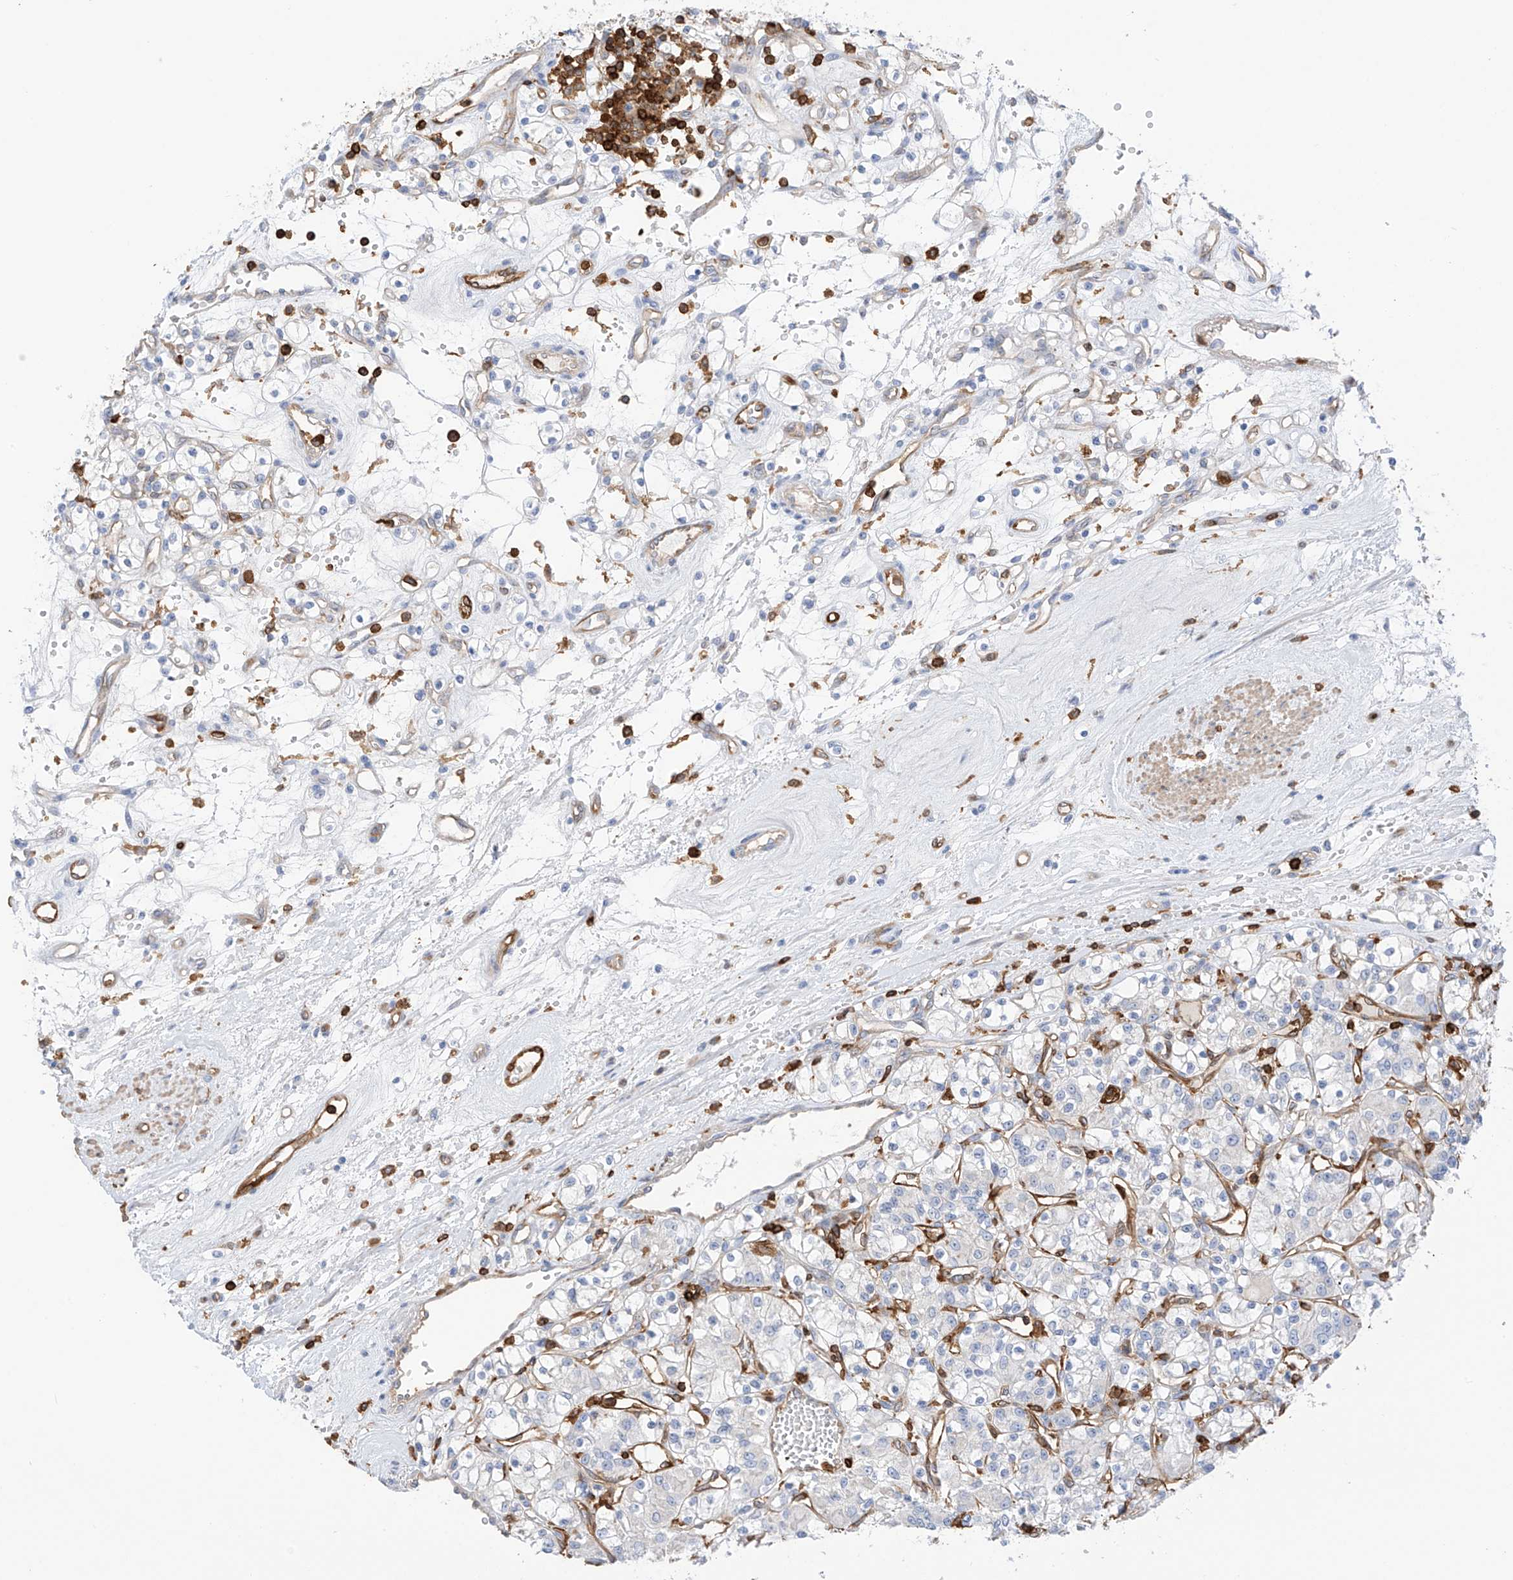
{"staining": {"intensity": "negative", "quantity": "none", "location": "none"}, "tissue": "renal cancer", "cell_type": "Tumor cells", "image_type": "cancer", "snomed": [{"axis": "morphology", "description": "Adenocarcinoma, NOS"}, {"axis": "topography", "description": "Kidney"}], "caption": "This is an immunohistochemistry (IHC) image of human renal cancer. There is no expression in tumor cells.", "gene": "ARHGAP25", "patient": {"sex": "female", "age": 59}}